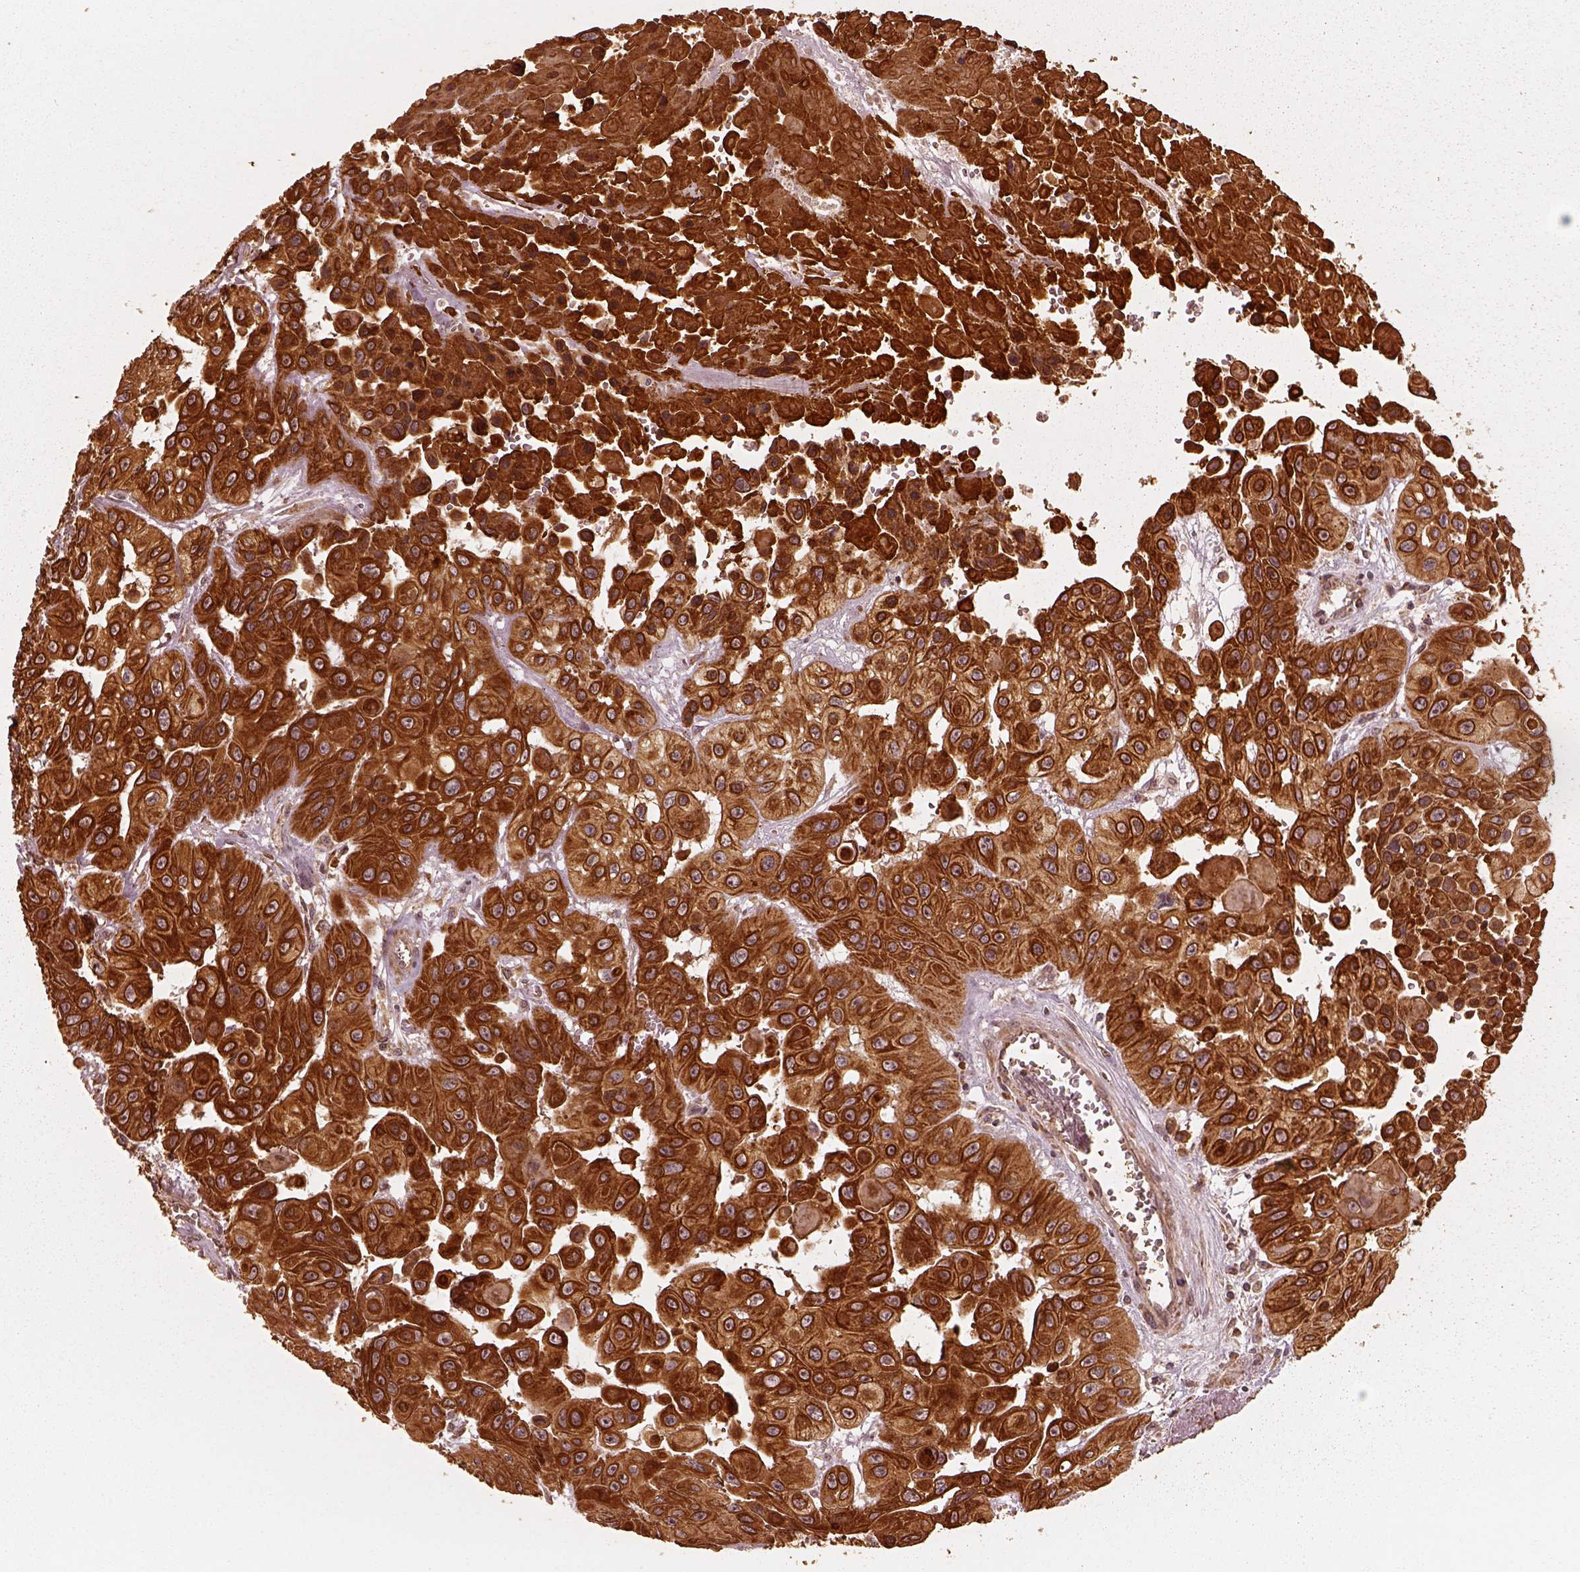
{"staining": {"intensity": "strong", "quantity": ">75%", "location": "cytoplasmic/membranous"}, "tissue": "head and neck cancer", "cell_type": "Tumor cells", "image_type": "cancer", "snomed": [{"axis": "morphology", "description": "Adenocarcinoma, NOS"}, {"axis": "topography", "description": "Head-Neck"}], "caption": "Immunohistochemistry (IHC) (DAB) staining of adenocarcinoma (head and neck) reveals strong cytoplasmic/membranous protein positivity in approximately >75% of tumor cells.", "gene": "DNAJC25", "patient": {"sex": "male", "age": 73}}